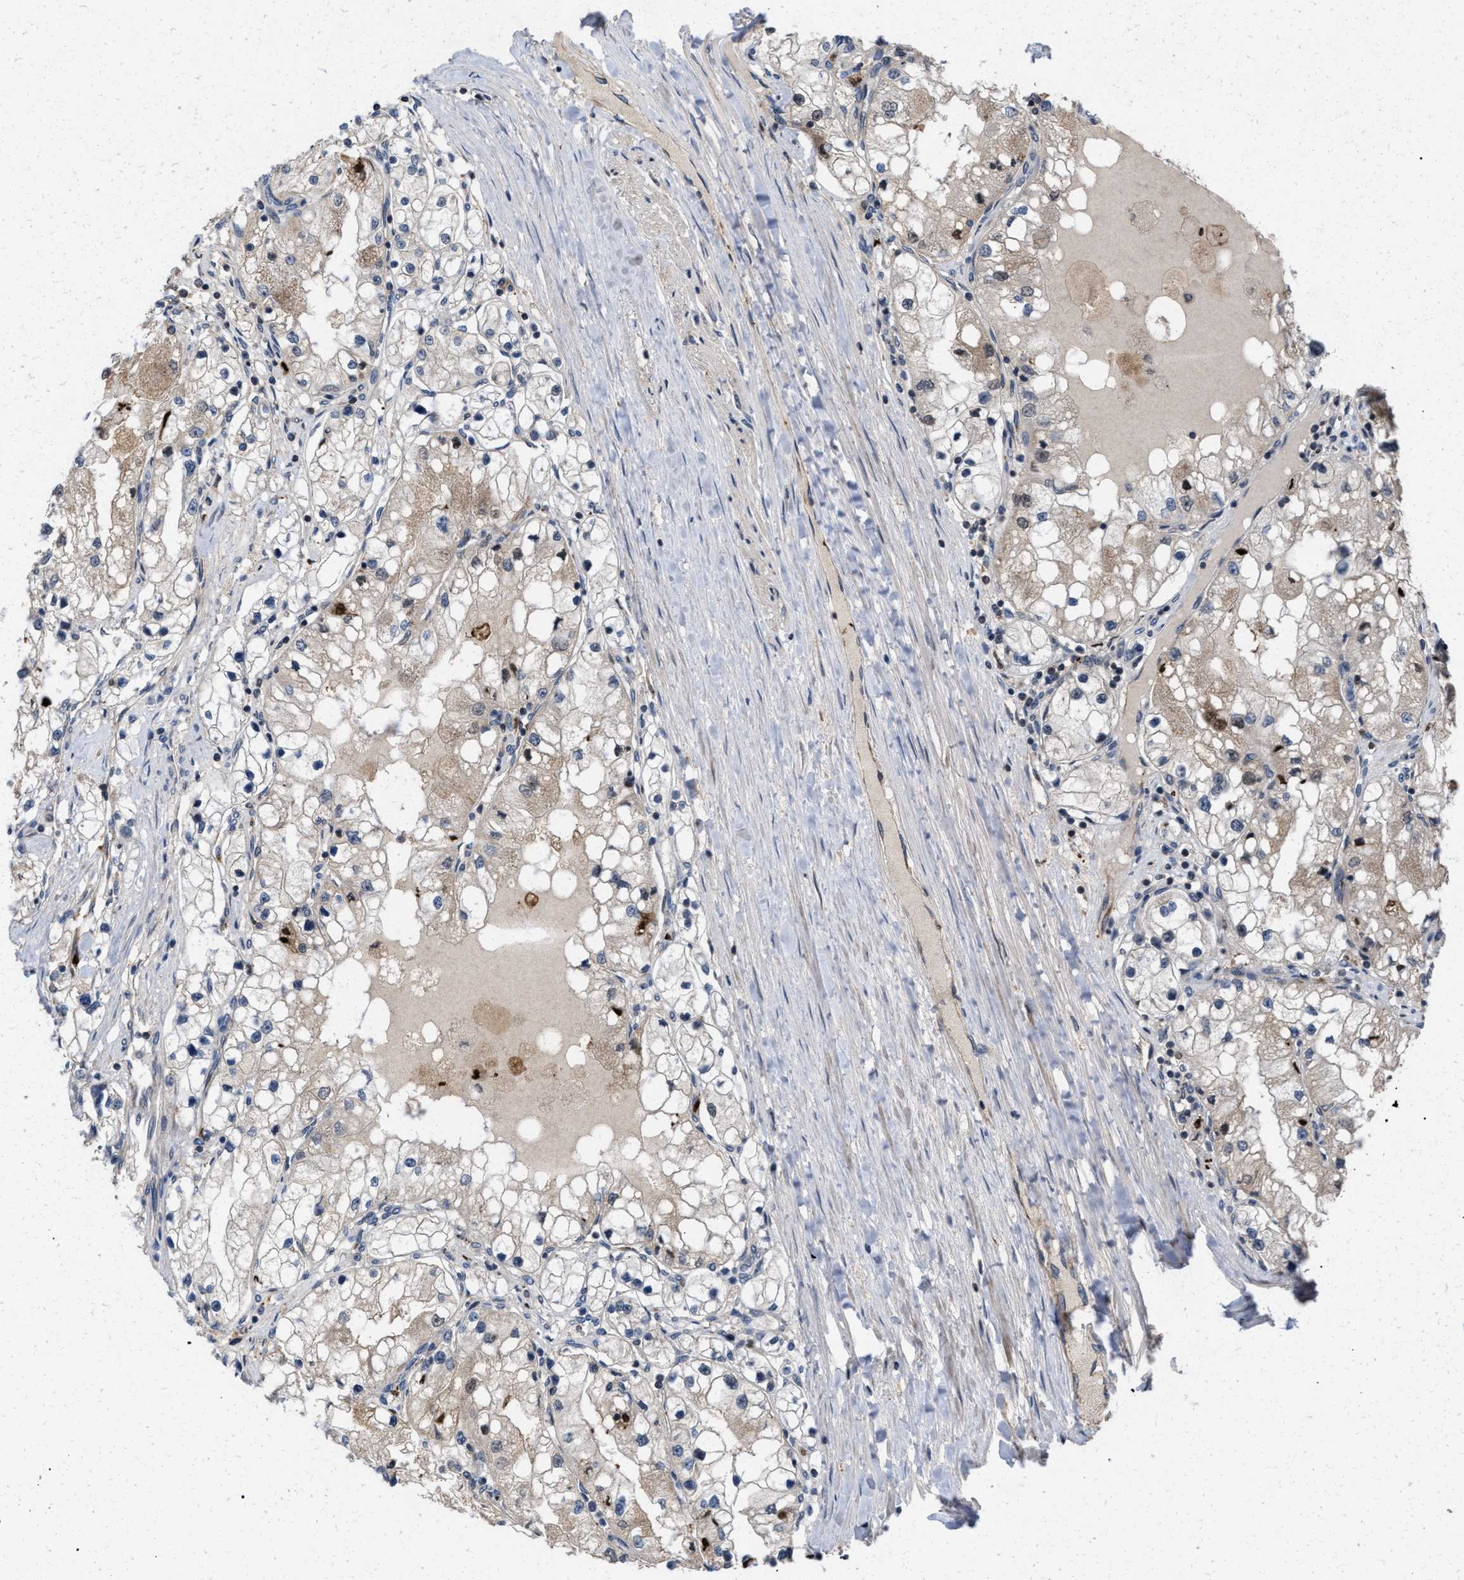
{"staining": {"intensity": "weak", "quantity": "<25%", "location": "nuclear"}, "tissue": "renal cancer", "cell_type": "Tumor cells", "image_type": "cancer", "snomed": [{"axis": "morphology", "description": "Adenocarcinoma, NOS"}, {"axis": "topography", "description": "Kidney"}], "caption": "A high-resolution image shows immunohistochemistry (IHC) staining of renal cancer, which demonstrates no significant positivity in tumor cells. (DAB (3,3'-diaminobenzidine) immunohistochemistry (IHC), high magnification).", "gene": "C9orf78", "patient": {"sex": "male", "age": 68}}